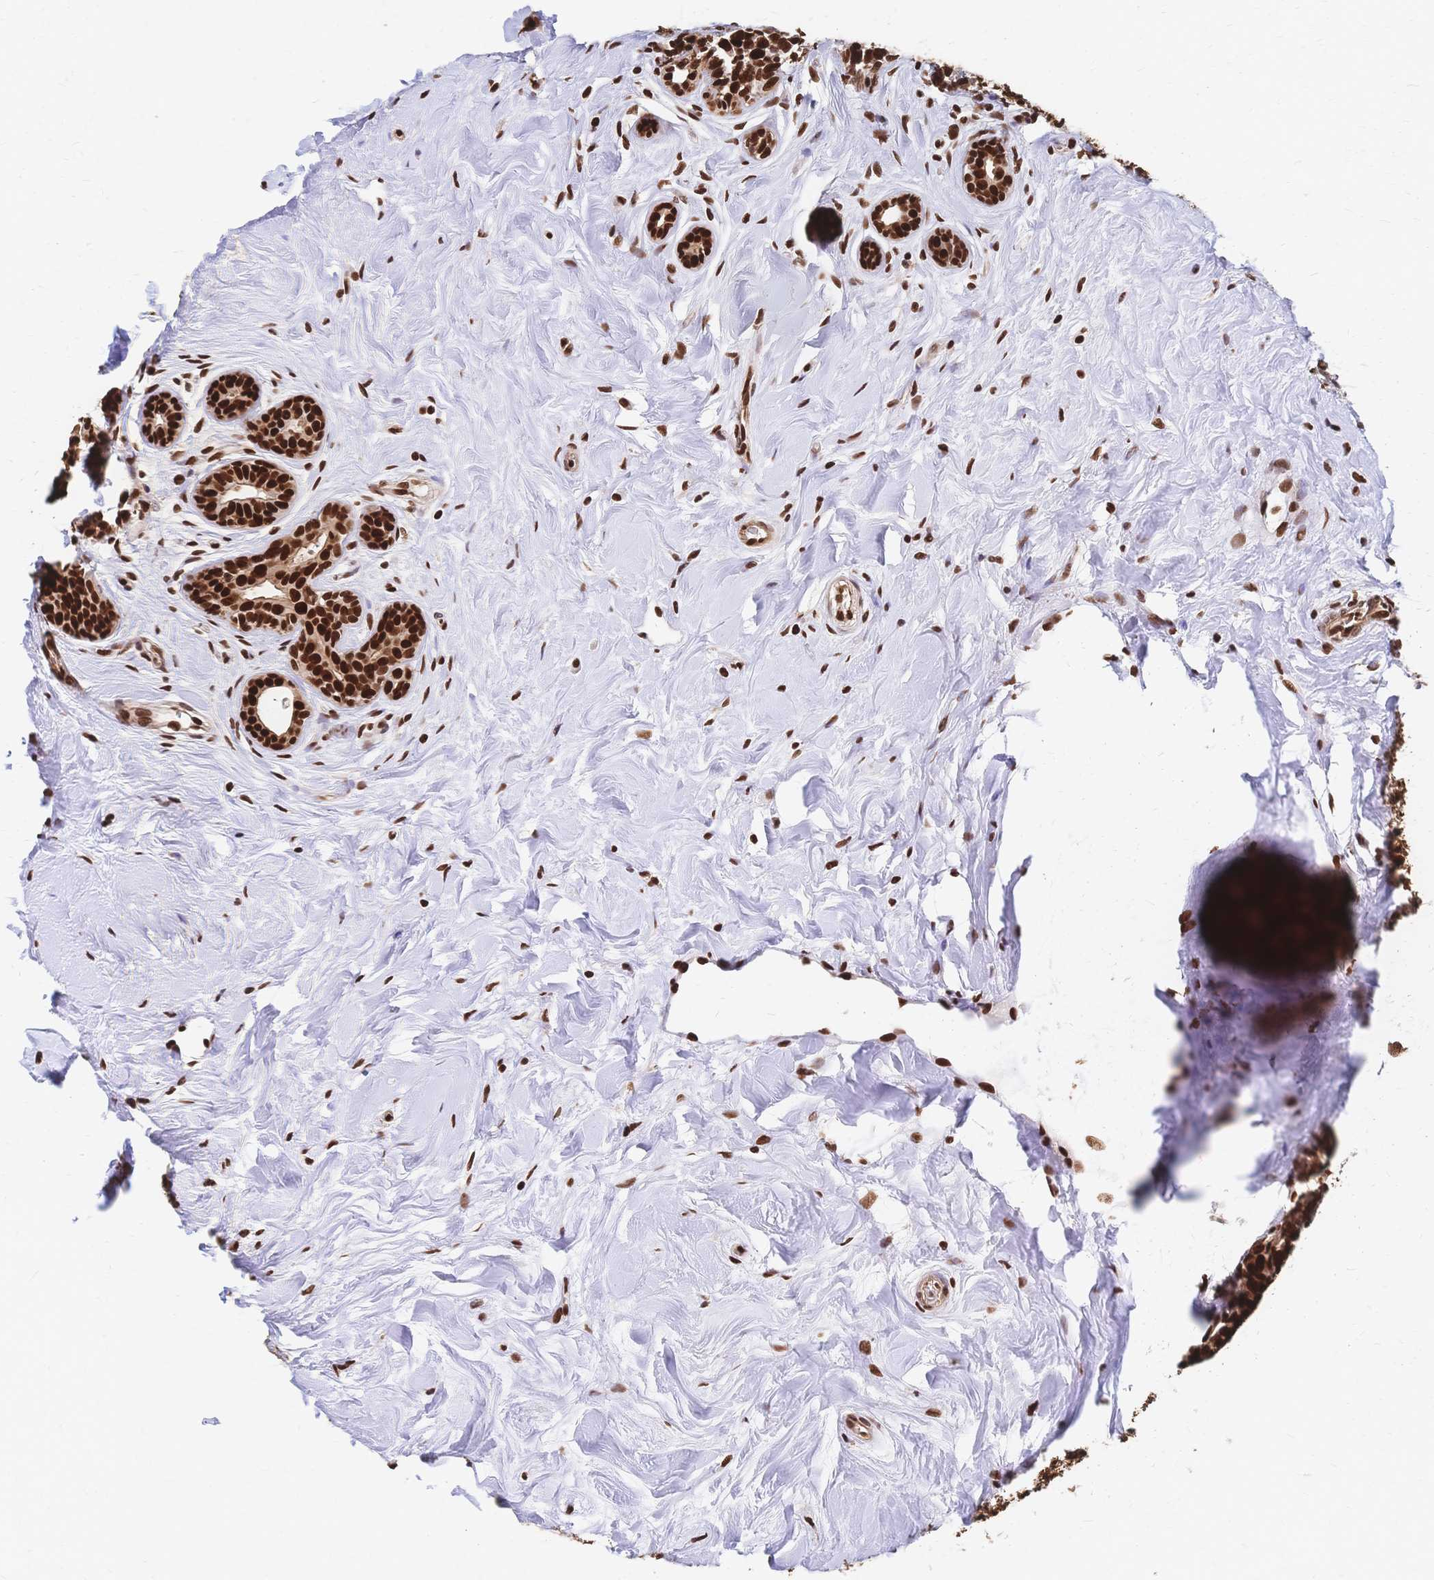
{"staining": {"intensity": "strong", "quantity": ">75%", "location": "nuclear"}, "tissue": "breast cancer", "cell_type": "Tumor cells", "image_type": "cancer", "snomed": [{"axis": "morphology", "description": "Duct carcinoma"}, {"axis": "topography", "description": "Breast"}], "caption": "Immunohistochemical staining of human breast cancer (intraductal carcinoma) shows high levels of strong nuclear positivity in approximately >75% of tumor cells. Ihc stains the protein of interest in brown and the nuclei are stained blue.", "gene": "HDGF", "patient": {"sex": "female", "age": 45}}